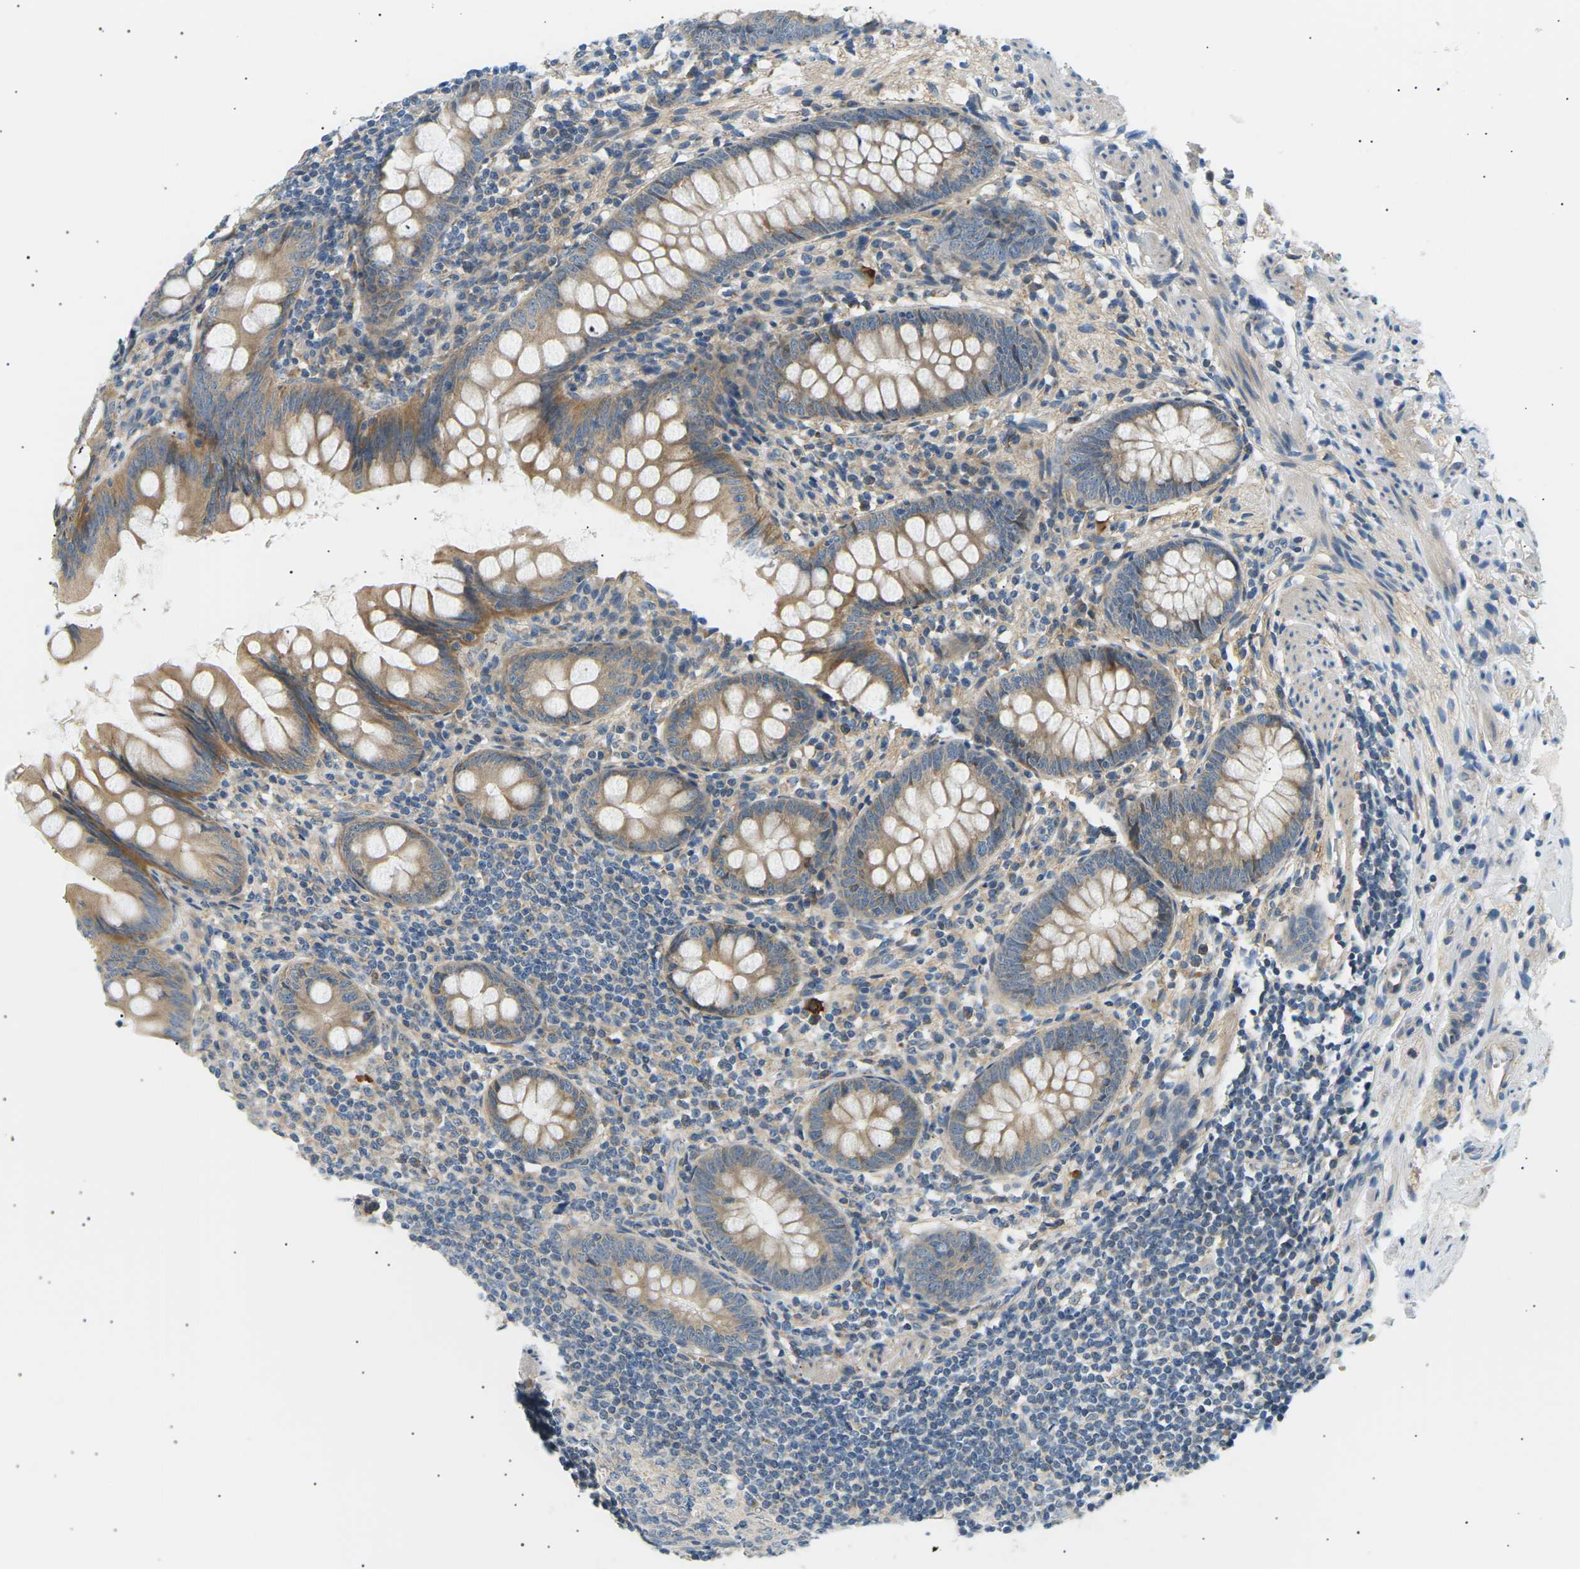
{"staining": {"intensity": "moderate", "quantity": ">75%", "location": "cytoplasmic/membranous"}, "tissue": "appendix", "cell_type": "Glandular cells", "image_type": "normal", "snomed": [{"axis": "morphology", "description": "Normal tissue, NOS"}, {"axis": "topography", "description": "Appendix"}], "caption": "The immunohistochemical stain highlights moderate cytoplasmic/membranous staining in glandular cells of benign appendix. (DAB (3,3'-diaminobenzidine) IHC with brightfield microscopy, high magnification).", "gene": "TBC1D8", "patient": {"sex": "female", "age": 77}}